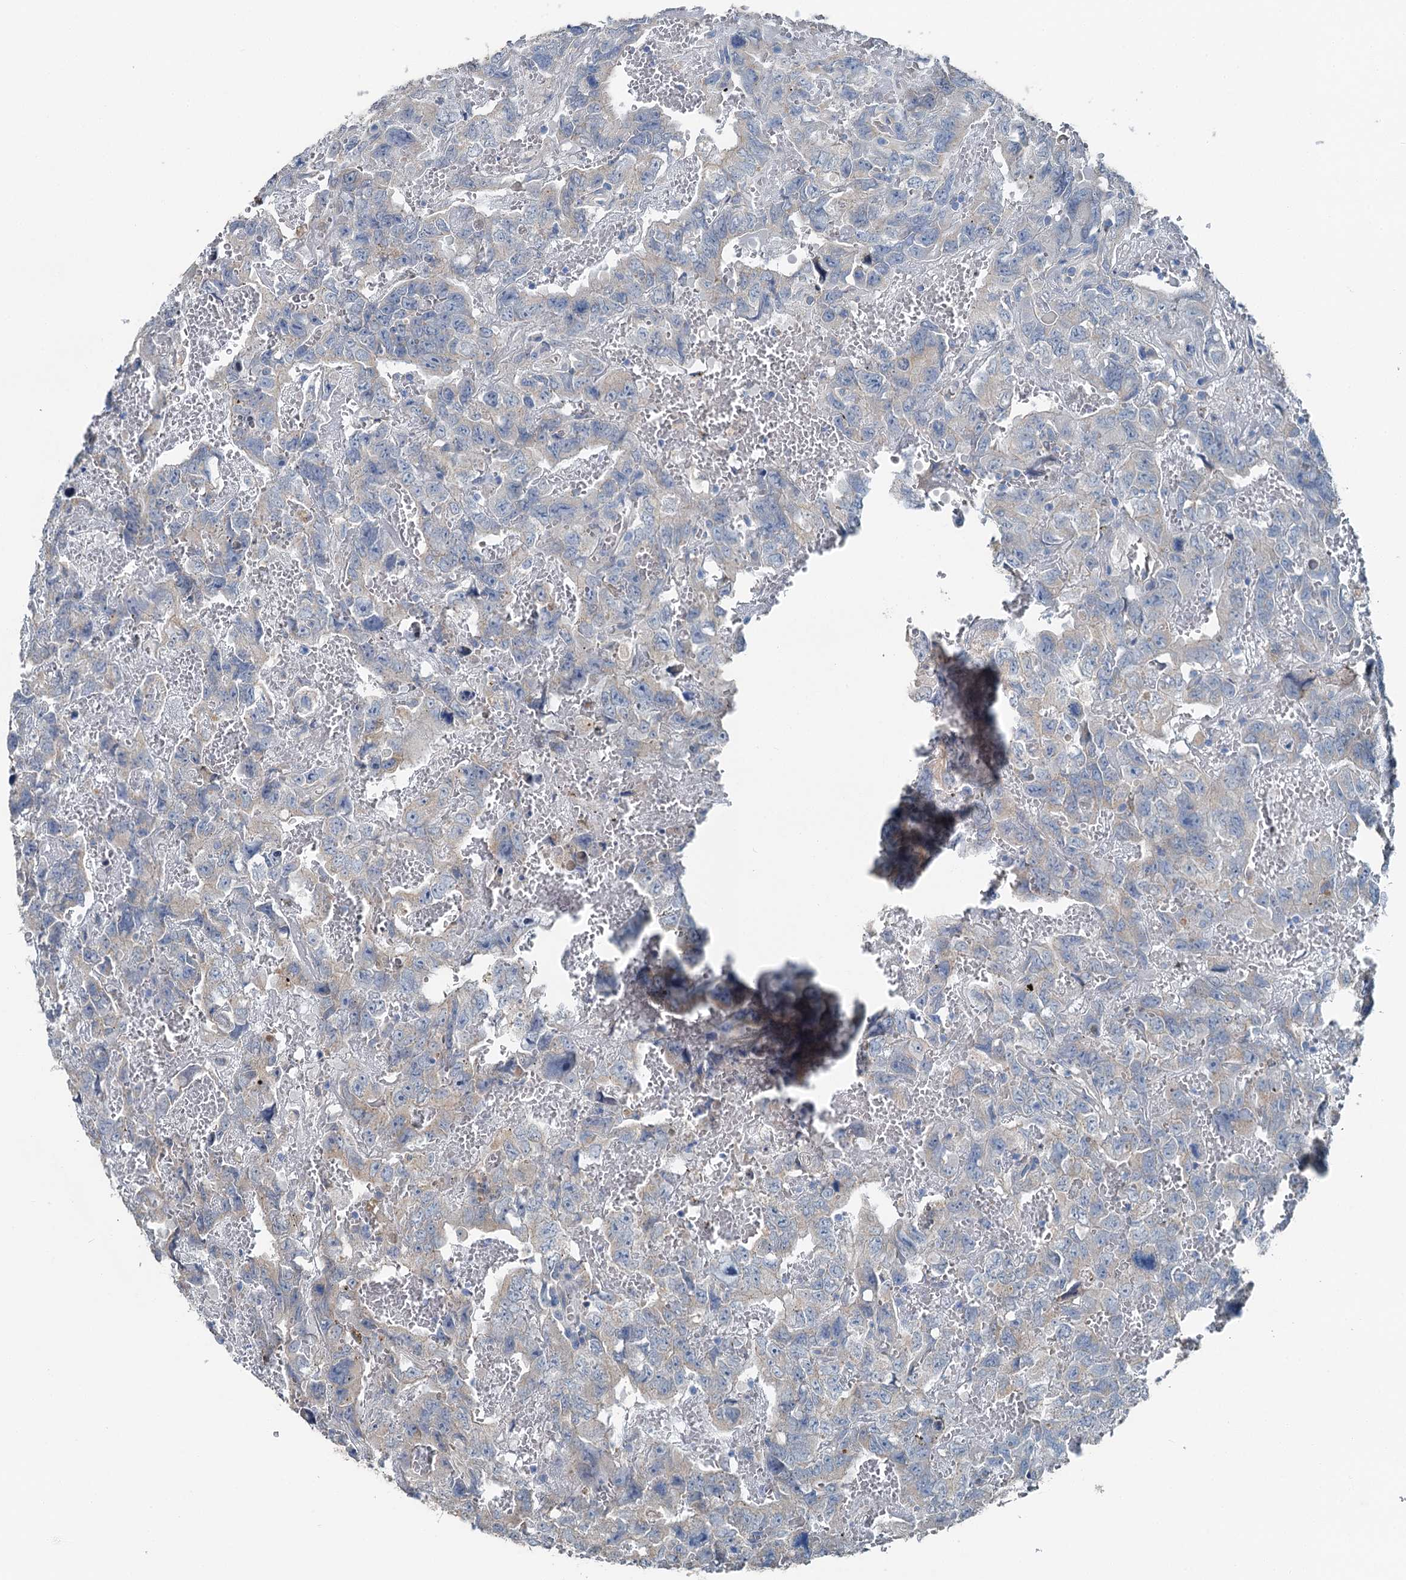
{"staining": {"intensity": "negative", "quantity": "none", "location": "none"}, "tissue": "testis cancer", "cell_type": "Tumor cells", "image_type": "cancer", "snomed": [{"axis": "morphology", "description": "Carcinoma, Embryonal, NOS"}, {"axis": "topography", "description": "Testis"}], "caption": "DAB immunohistochemical staining of human embryonal carcinoma (testis) exhibits no significant expression in tumor cells.", "gene": "C6orf120", "patient": {"sex": "male", "age": 45}}